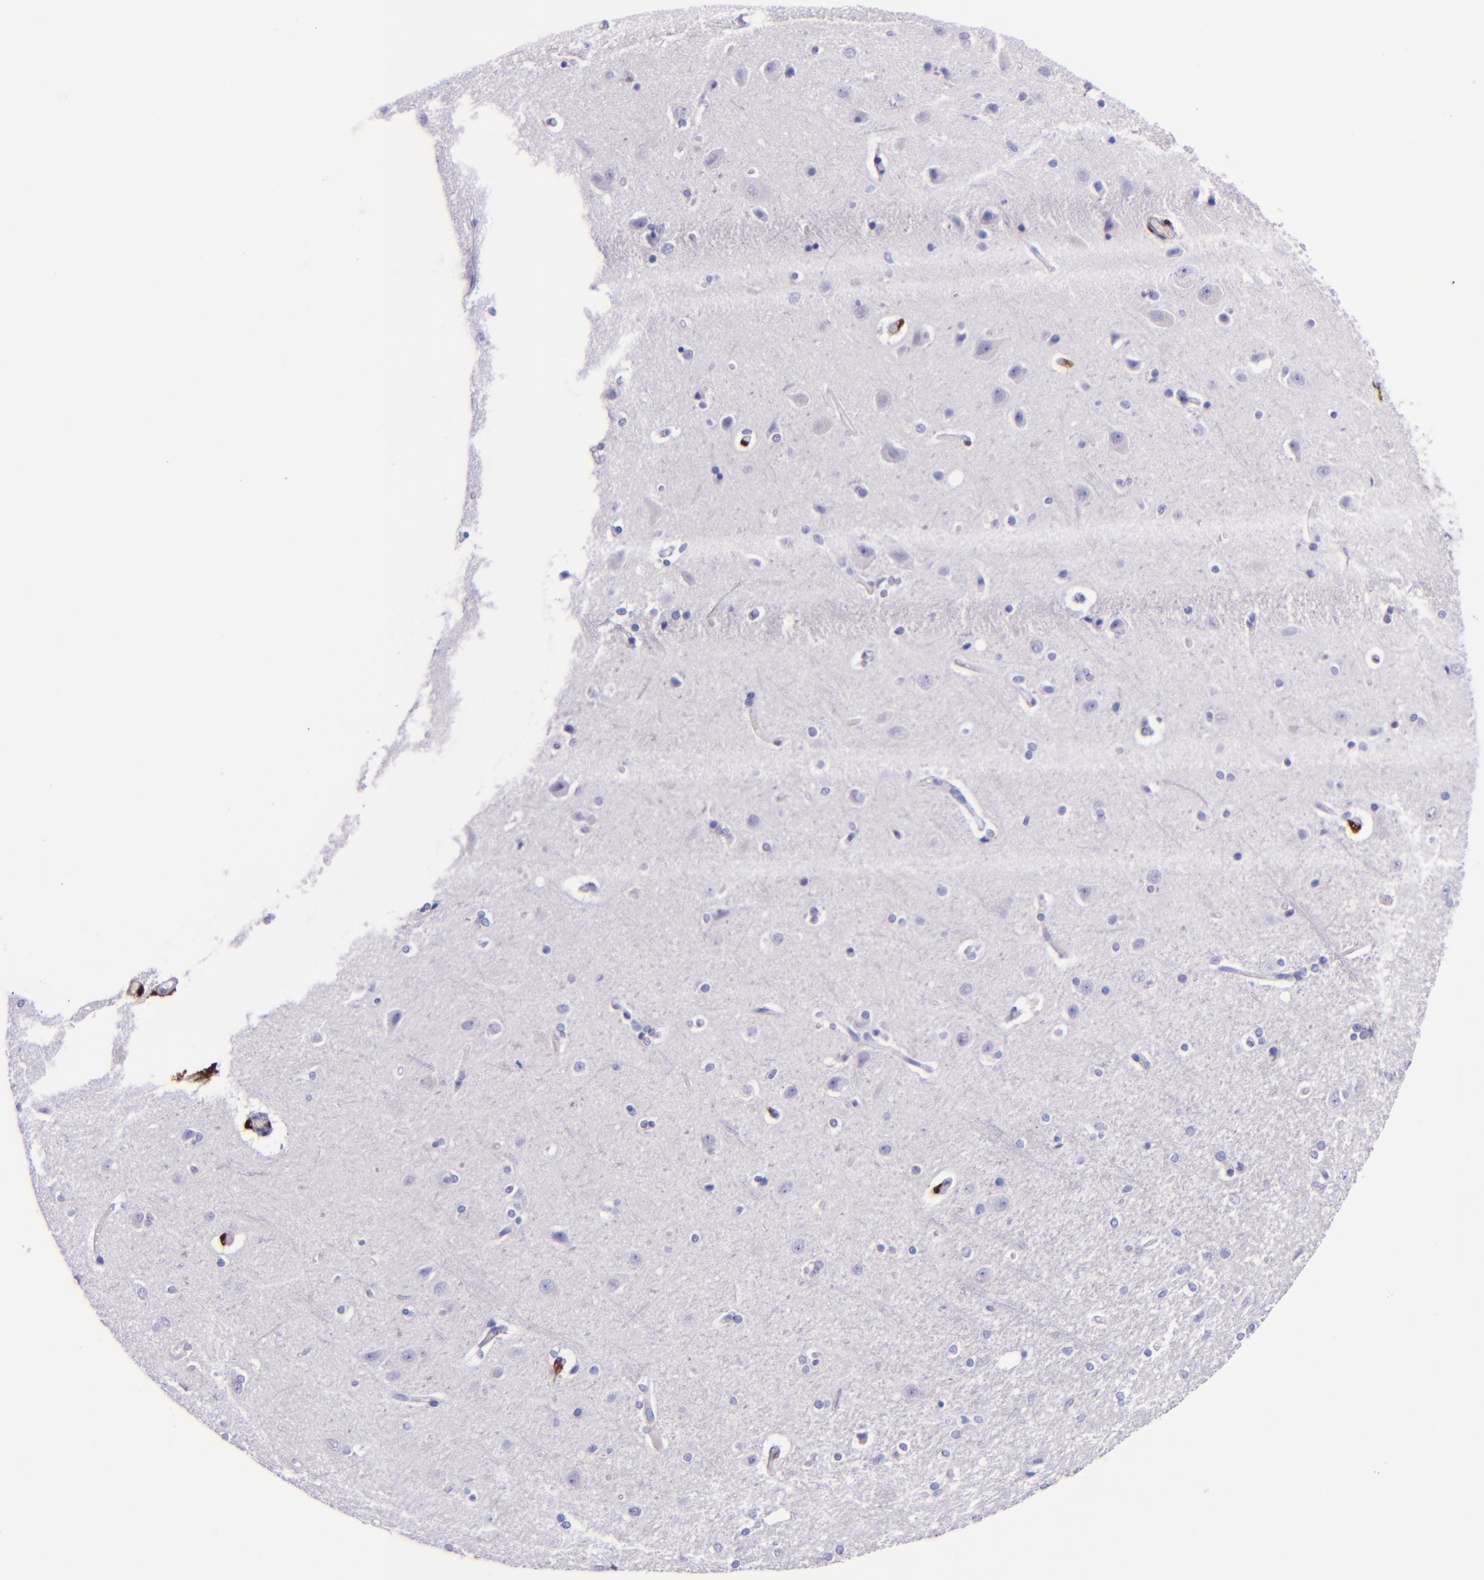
{"staining": {"intensity": "negative", "quantity": "none", "location": "none"}, "tissue": "cerebral cortex", "cell_type": "Endothelial cells", "image_type": "normal", "snomed": [{"axis": "morphology", "description": "Normal tissue, NOS"}, {"axis": "topography", "description": "Cerebral cortex"}], "caption": "Human cerebral cortex stained for a protein using immunohistochemistry displays no positivity in endothelial cells.", "gene": "F13A1", "patient": {"sex": "female", "age": 54}}